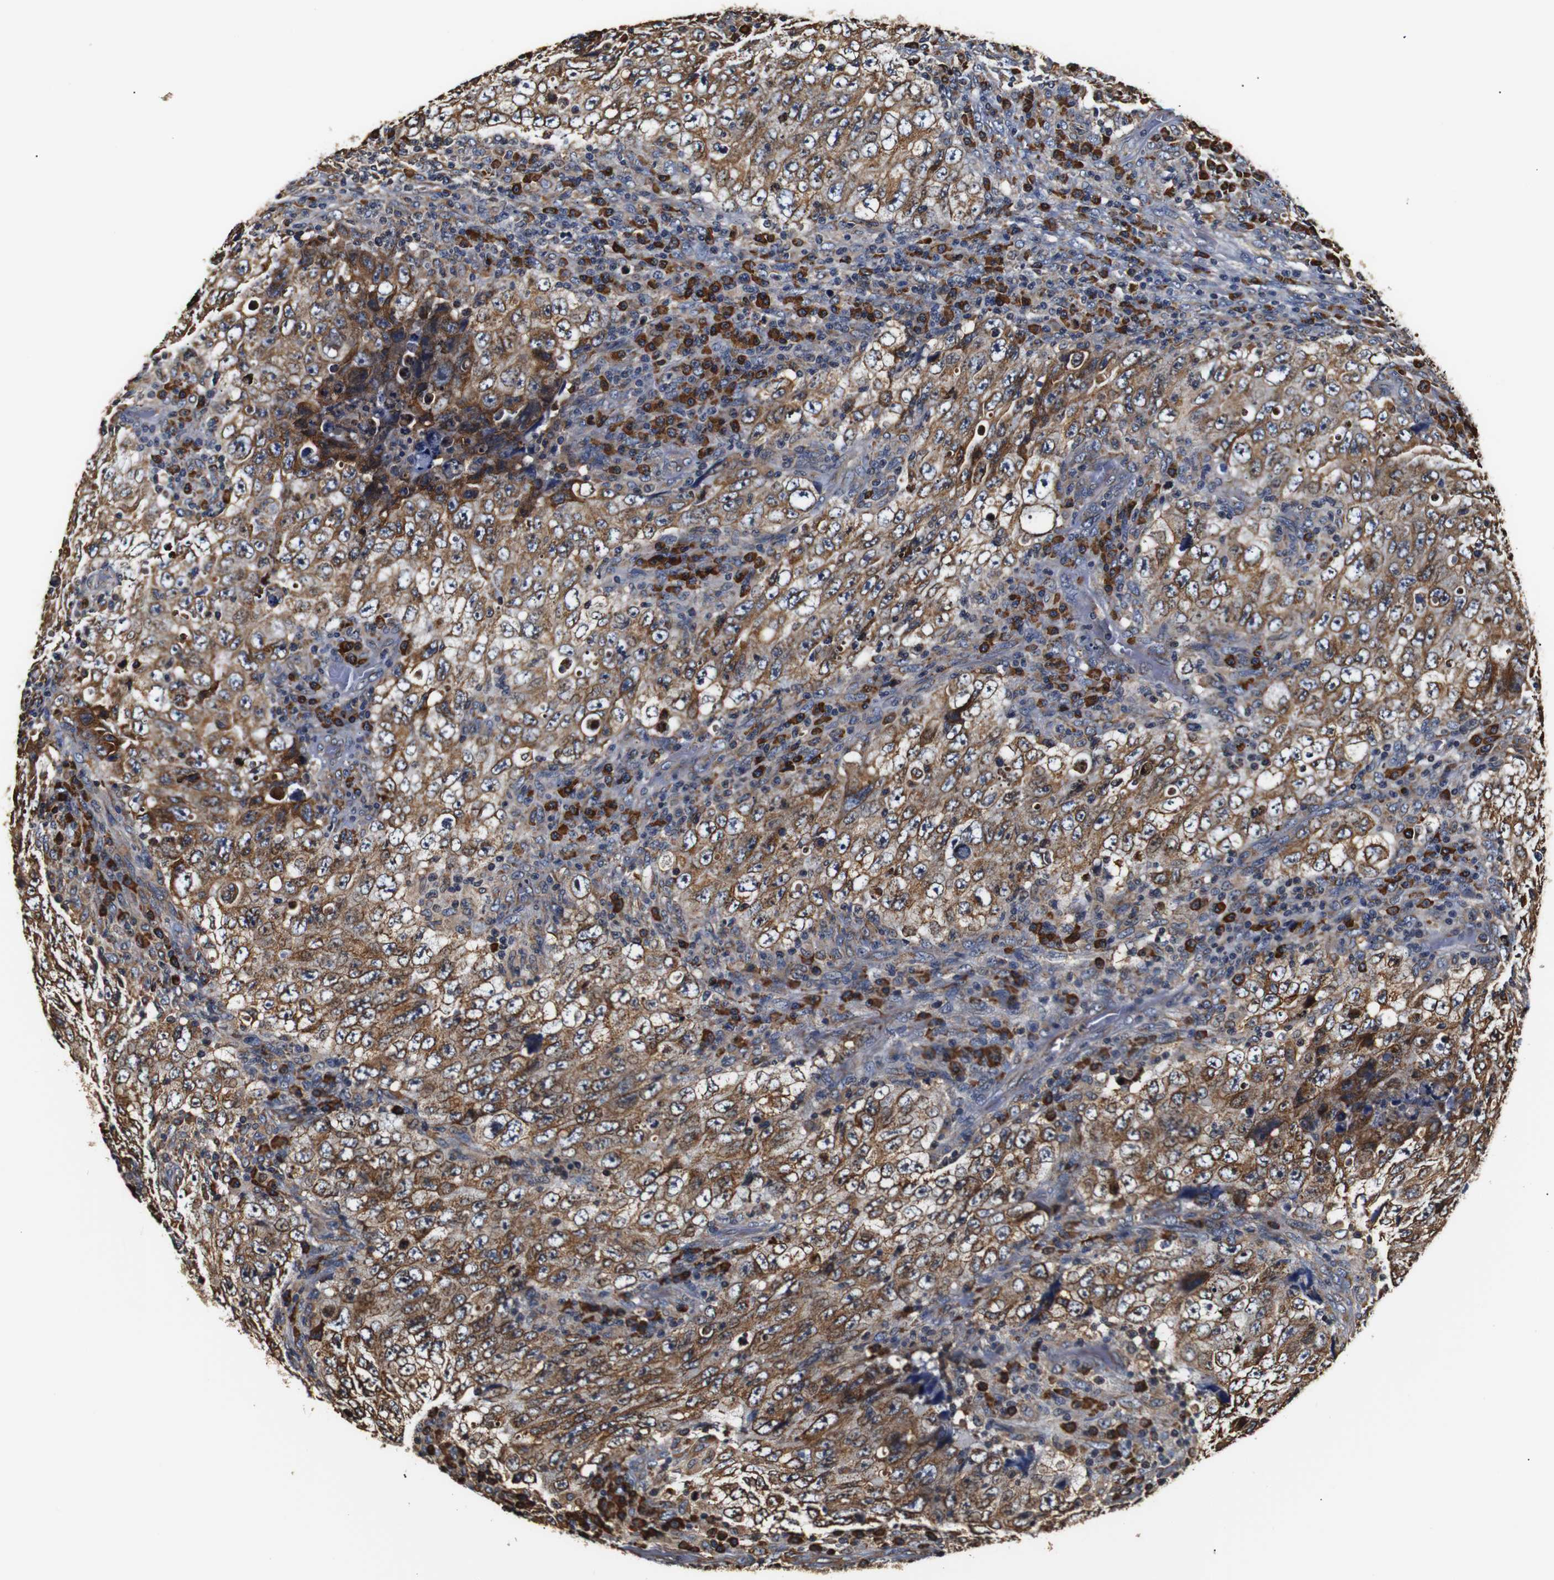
{"staining": {"intensity": "moderate", "quantity": ">75%", "location": "cytoplasmic/membranous"}, "tissue": "testis cancer", "cell_type": "Tumor cells", "image_type": "cancer", "snomed": [{"axis": "morphology", "description": "Carcinoma, Embryonal, NOS"}, {"axis": "topography", "description": "Testis"}], "caption": "The image shows immunohistochemical staining of embryonal carcinoma (testis). There is moderate cytoplasmic/membranous staining is identified in about >75% of tumor cells.", "gene": "HHIP", "patient": {"sex": "male", "age": 26}}